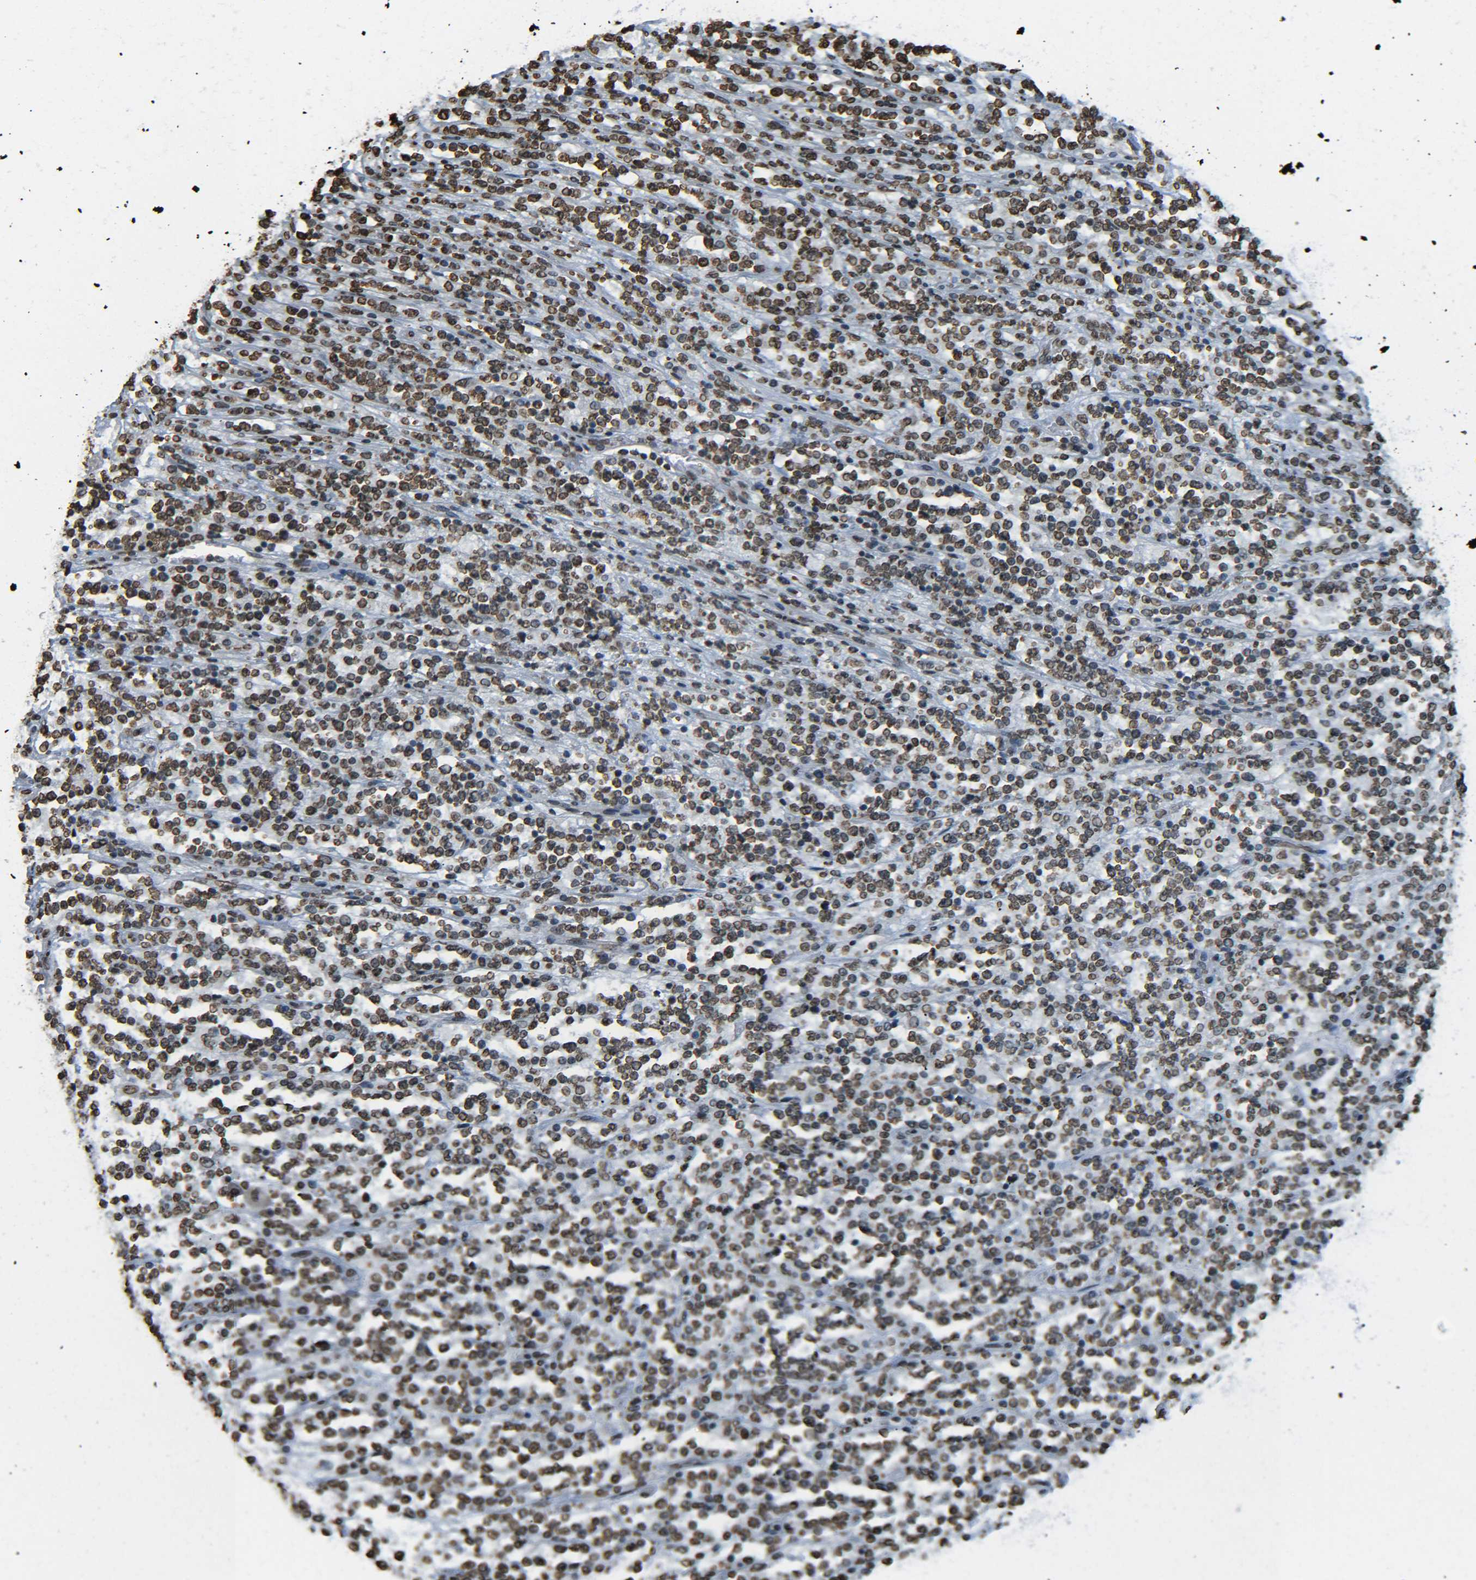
{"staining": {"intensity": "moderate", "quantity": ">75%", "location": "nuclear"}, "tissue": "lymphoma", "cell_type": "Tumor cells", "image_type": "cancer", "snomed": [{"axis": "morphology", "description": "Malignant lymphoma, non-Hodgkin's type, High grade"}, {"axis": "topography", "description": "Soft tissue"}], "caption": "Tumor cells reveal moderate nuclear positivity in approximately >75% of cells in malignant lymphoma, non-Hodgkin's type (high-grade). (DAB (3,3'-diaminobenzidine) IHC with brightfield microscopy, high magnification).", "gene": "H4C16", "patient": {"sex": "male", "age": 18}}